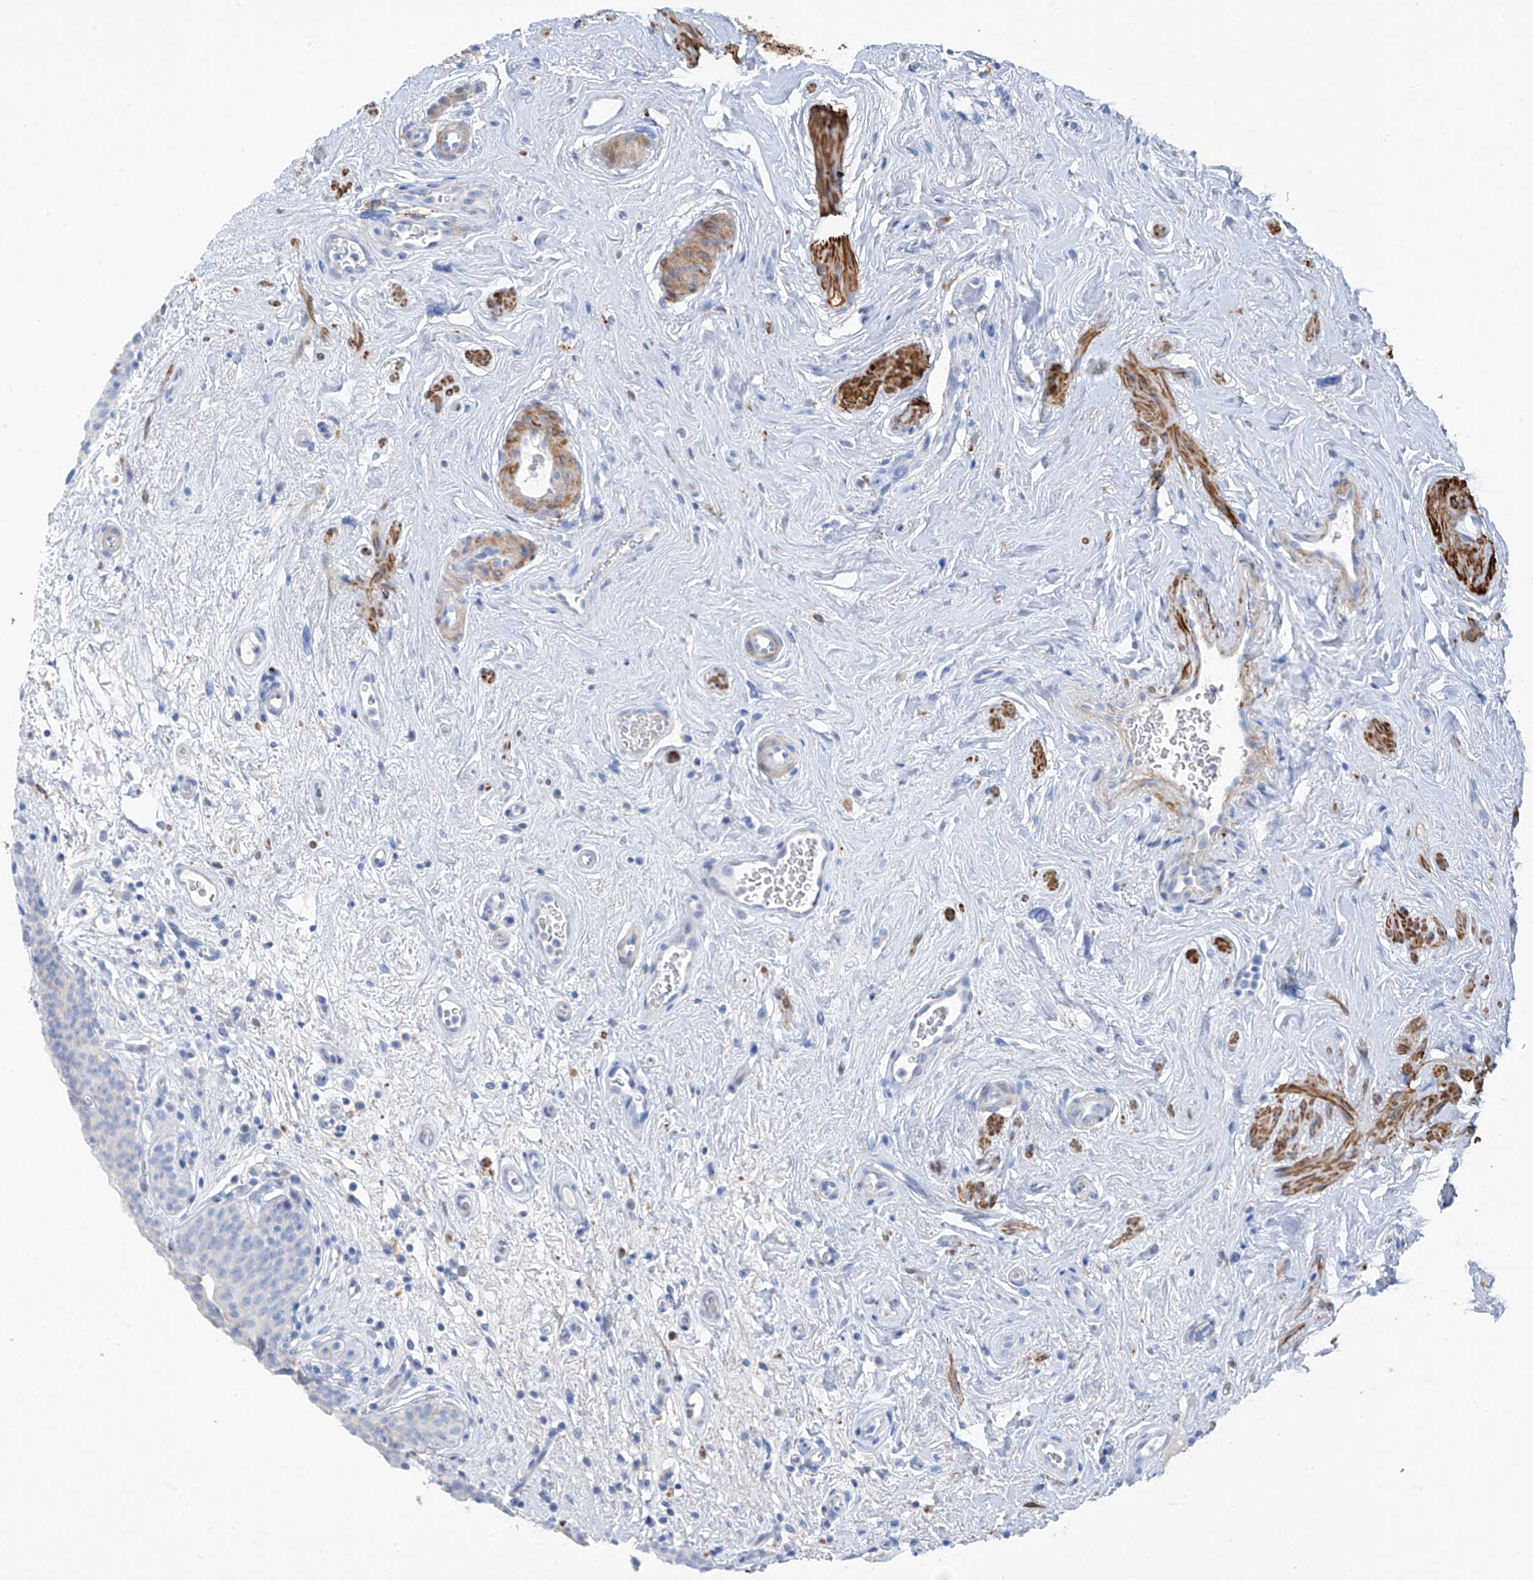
{"staining": {"intensity": "negative", "quantity": "none", "location": "none"}, "tissue": "urinary bladder", "cell_type": "Urothelial cells", "image_type": "normal", "snomed": [{"axis": "morphology", "description": "Normal tissue, NOS"}, {"axis": "topography", "description": "Urinary bladder"}], "caption": "Human urinary bladder stained for a protein using immunohistochemistry (IHC) shows no expression in urothelial cells.", "gene": "GLMP", "patient": {"sex": "male", "age": 83}}